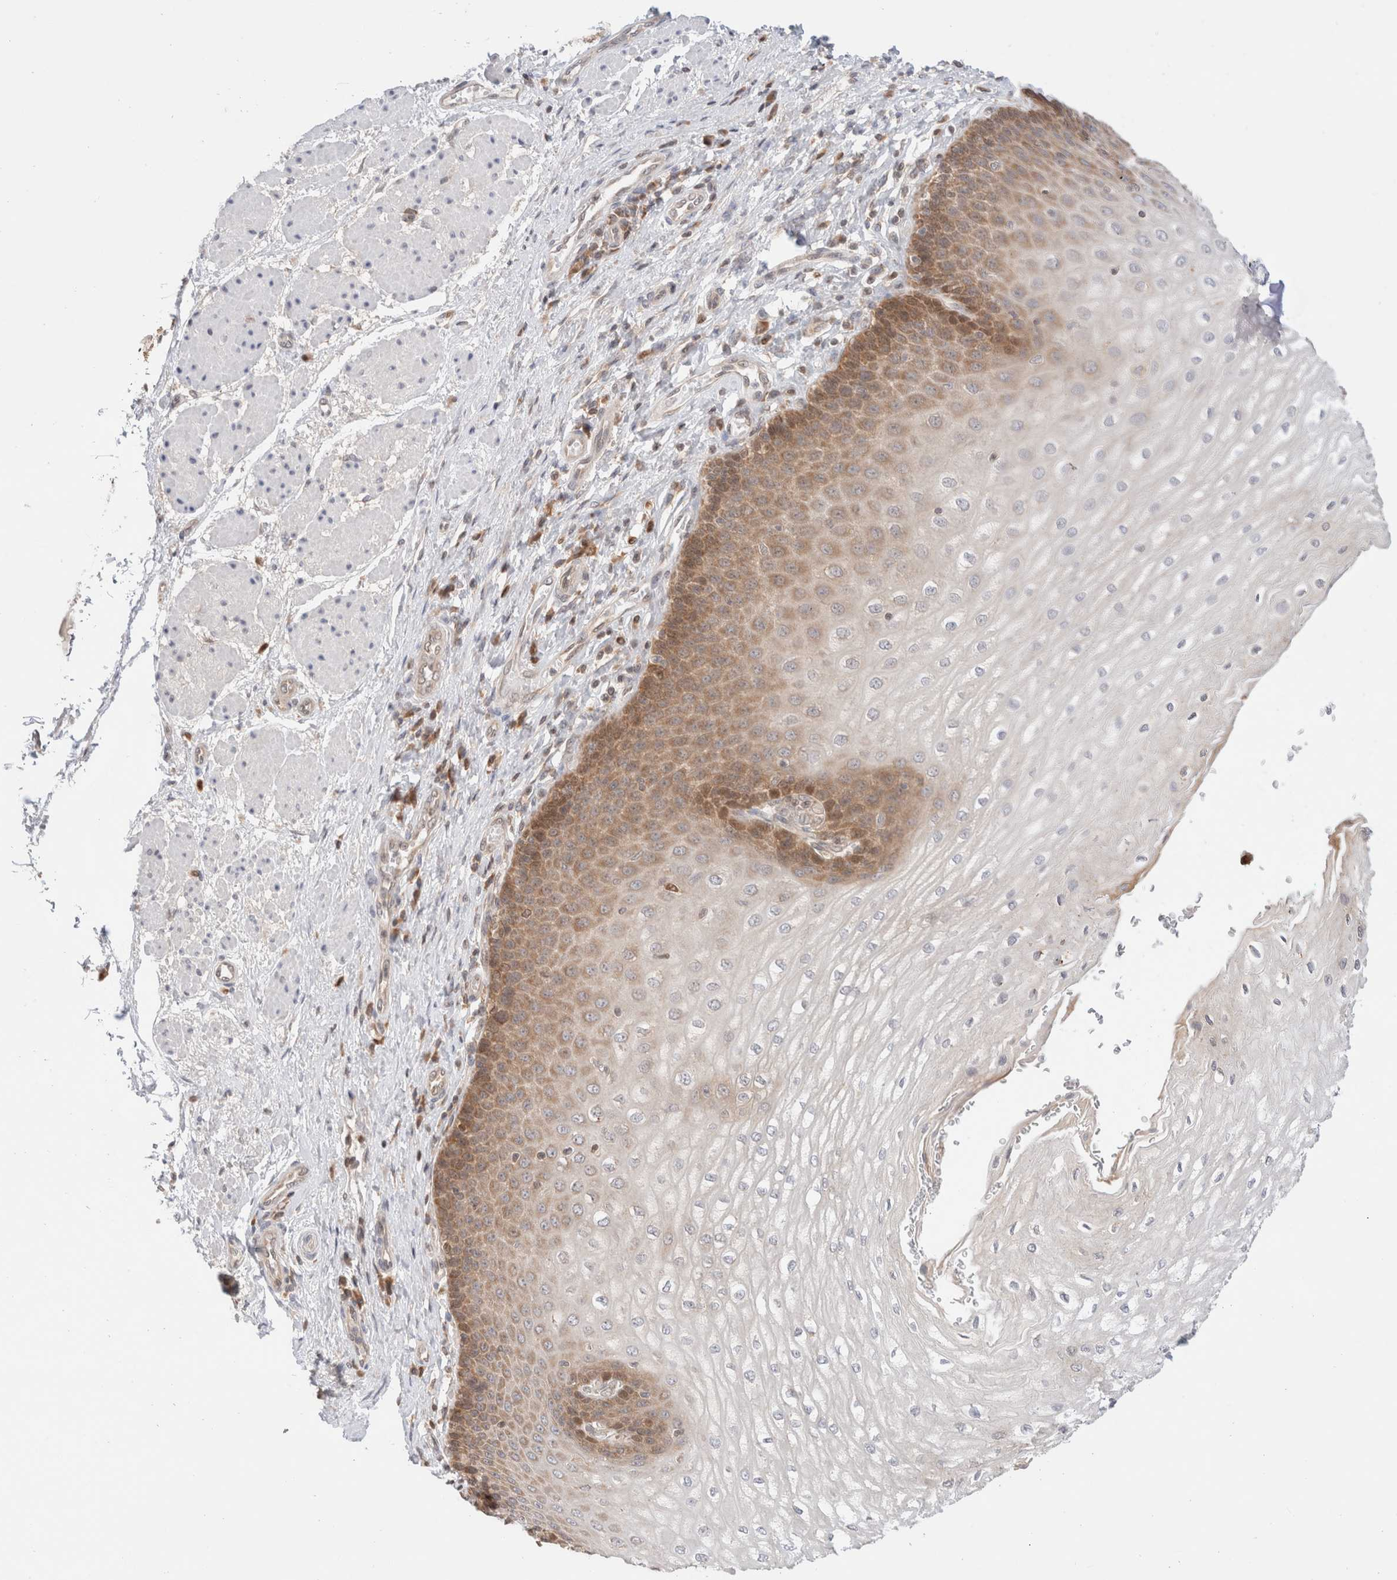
{"staining": {"intensity": "moderate", "quantity": "25%-75%", "location": "cytoplasmic/membranous"}, "tissue": "esophagus", "cell_type": "Squamous epithelial cells", "image_type": "normal", "snomed": [{"axis": "morphology", "description": "Normal tissue, NOS"}, {"axis": "topography", "description": "Esophagus"}], "caption": "Squamous epithelial cells show medium levels of moderate cytoplasmic/membranous staining in approximately 25%-75% of cells in unremarkable esophagus. (brown staining indicates protein expression, while blue staining denotes nuclei).", "gene": "XKR4", "patient": {"sex": "male", "age": 54}}